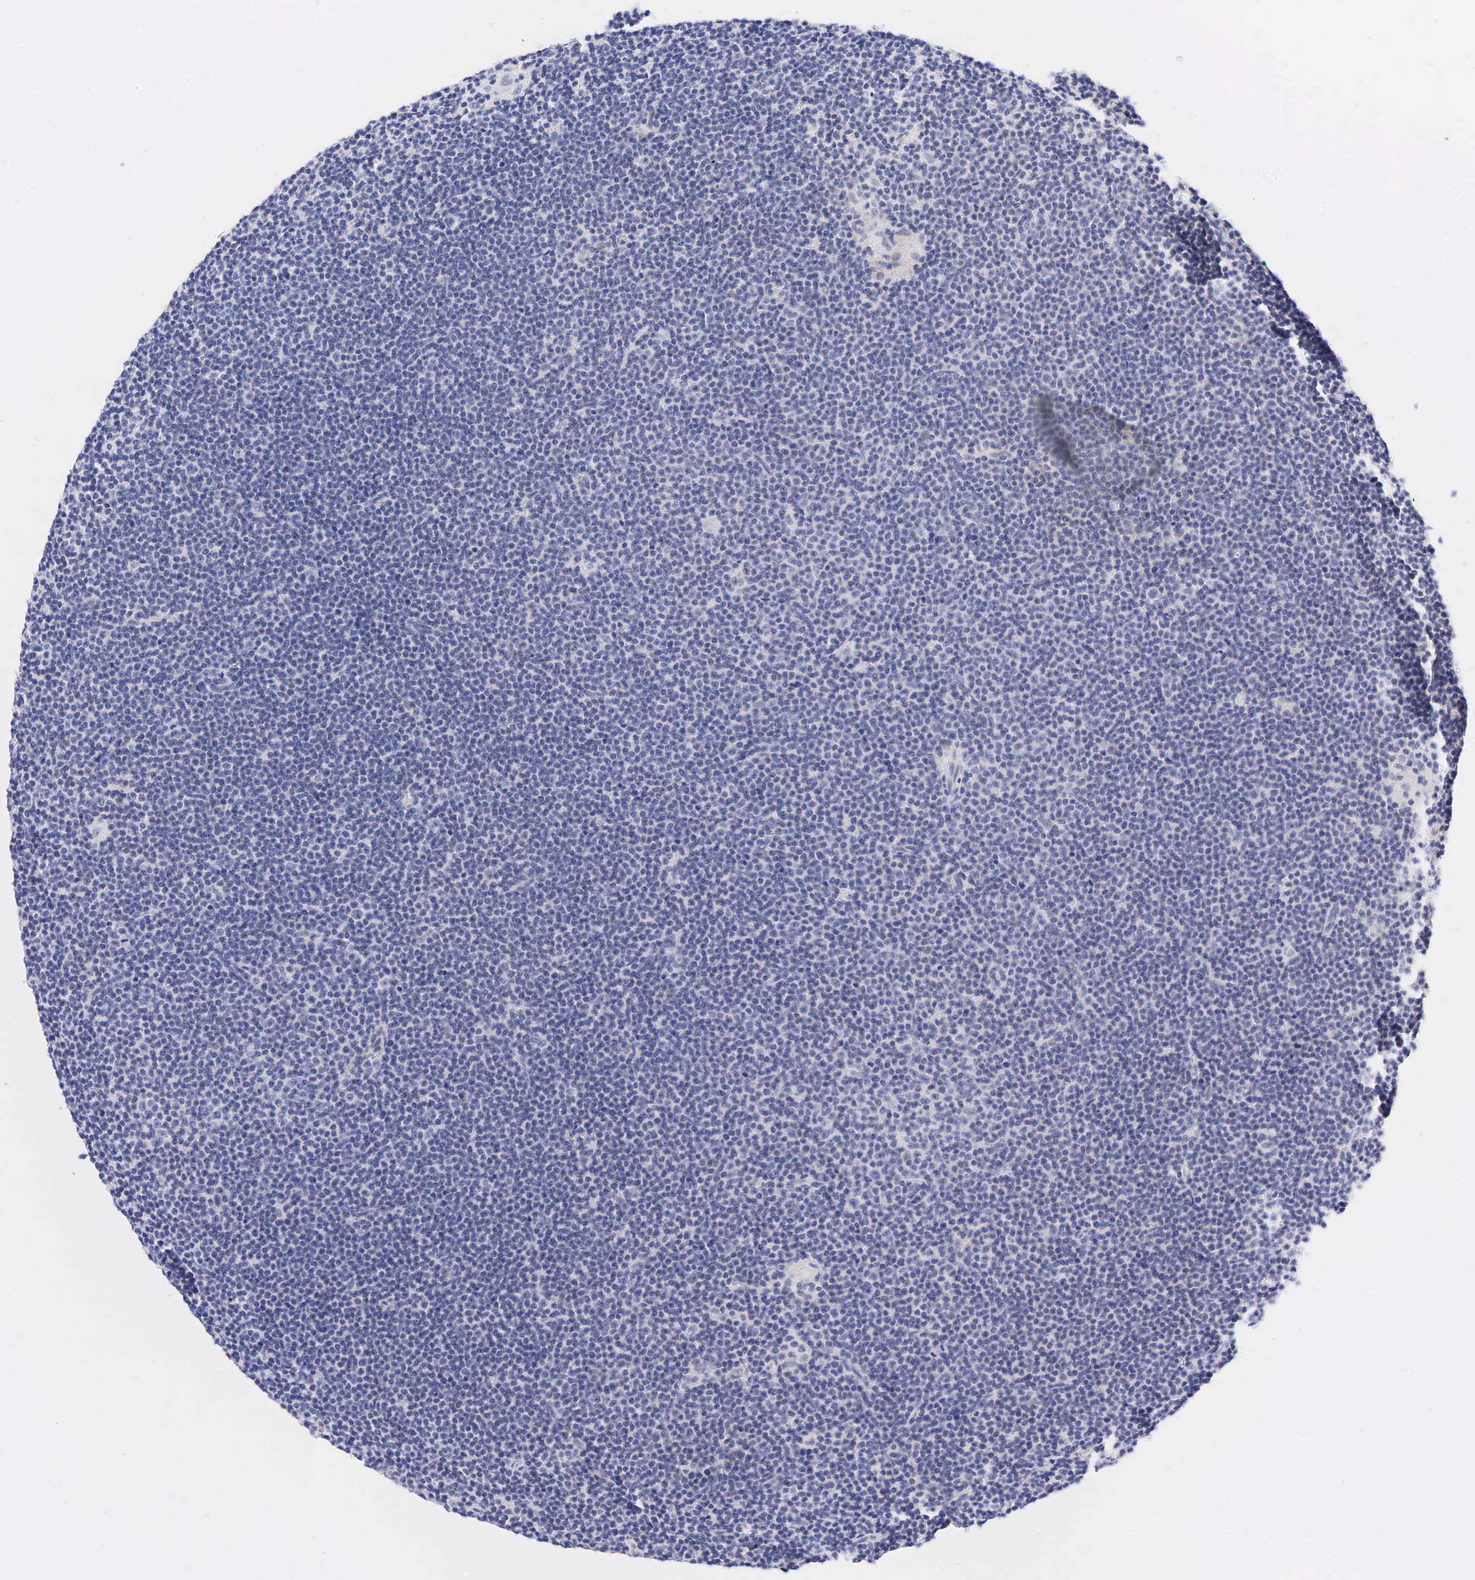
{"staining": {"intensity": "negative", "quantity": "none", "location": "none"}, "tissue": "lymphoma", "cell_type": "Tumor cells", "image_type": "cancer", "snomed": [{"axis": "morphology", "description": "Malignant lymphoma, non-Hodgkin's type, Low grade"}, {"axis": "topography", "description": "Lymph node"}], "caption": "High power microscopy histopathology image of an immunohistochemistry micrograph of lymphoma, revealing no significant staining in tumor cells. (DAB (3,3'-diaminobenzidine) immunohistochemistry with hematoxylin counter stain).", "gene": "AR", "patient": {"sex": "female", "age": 69}}